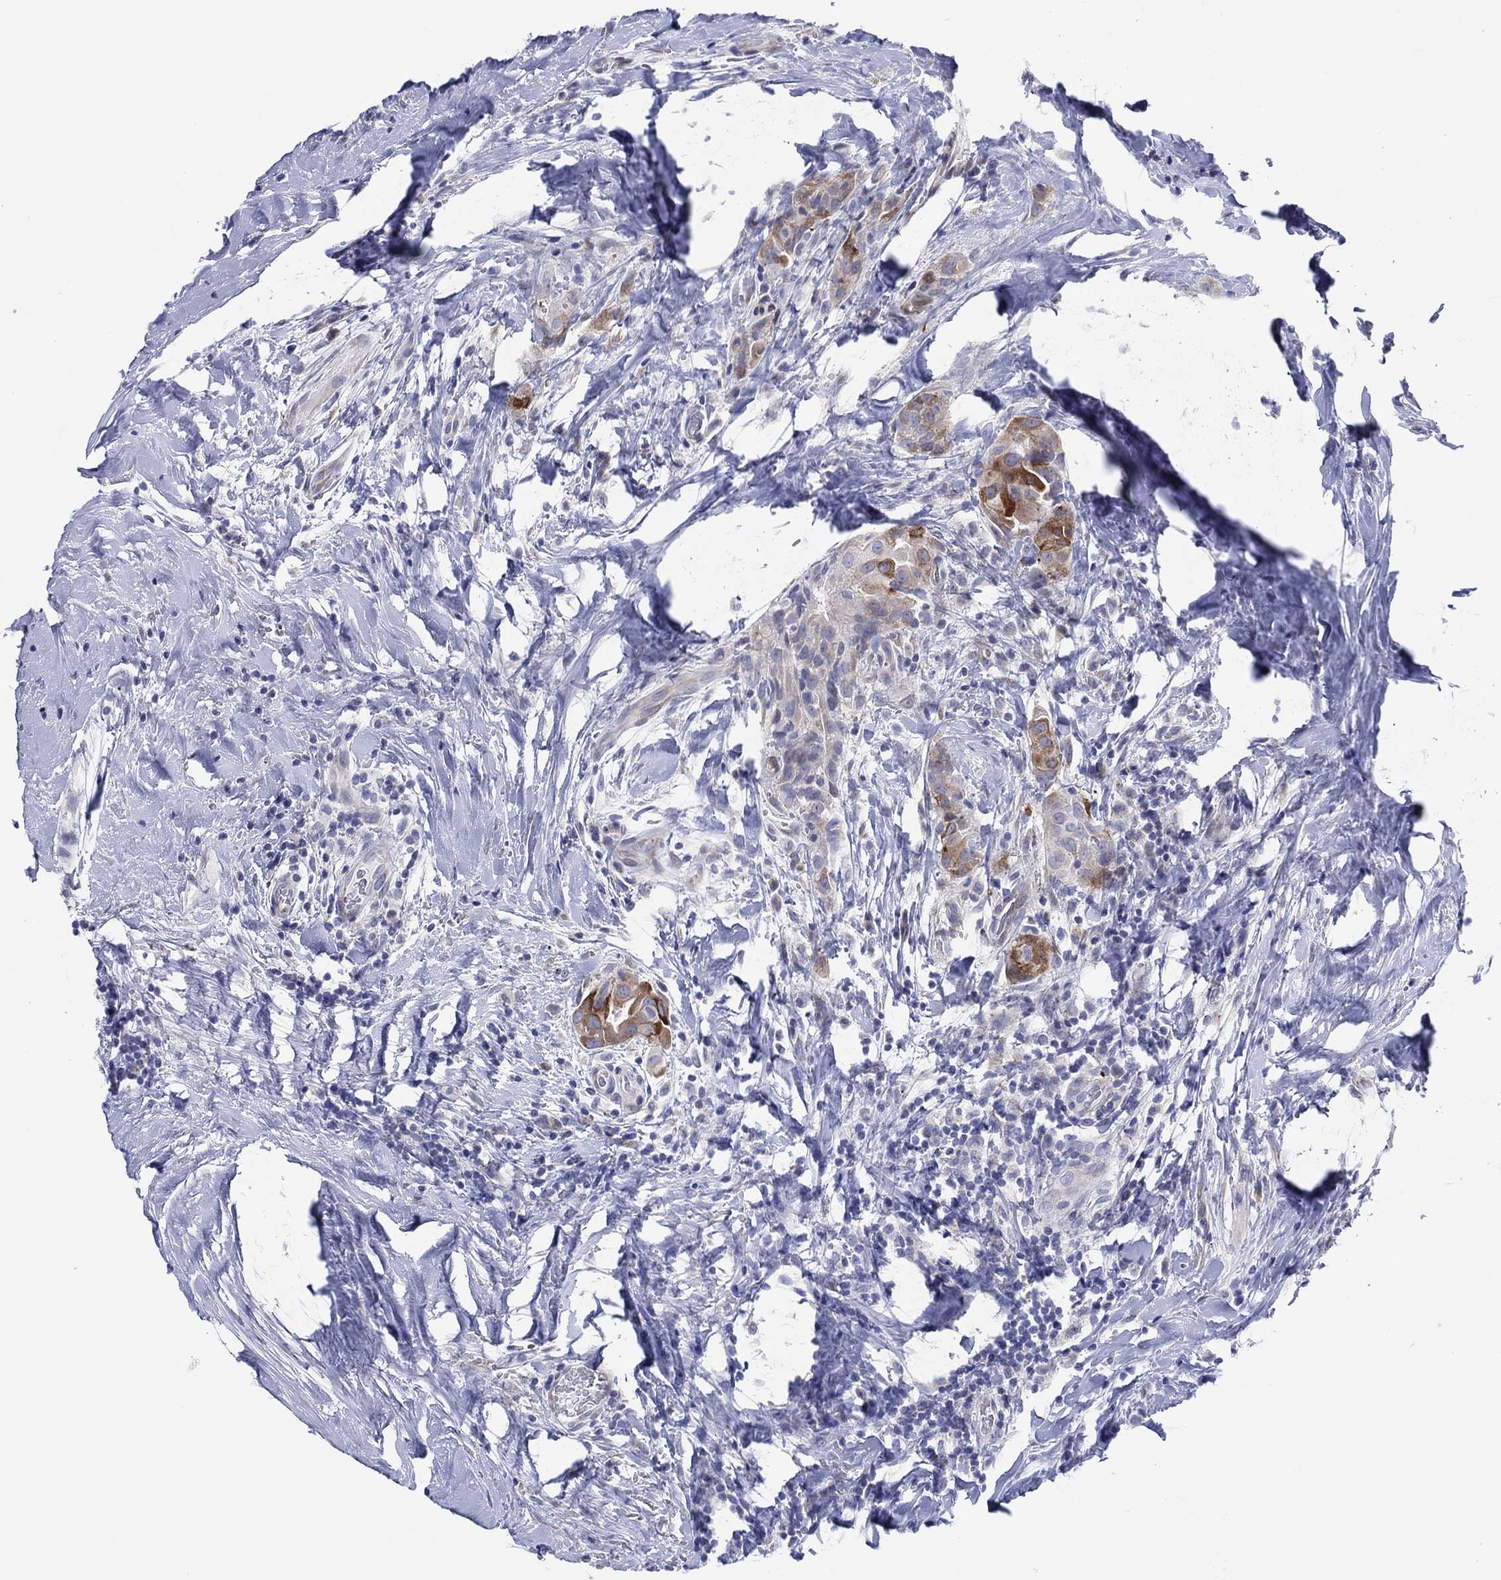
{"staining": {"intensity": "strong", "quantity": "<25%", "location": "cytoplasmic/membranous"}, "tissue": "thyroid cancer", "cell_type": "Tumor cells", "image_type": "cancer", "snomed": [{"axis": "morphology", "description": "Papillary adenocarcinoma, NOS"}, {"axis": "topography", "description": "Thyroid gland"}], "caption": "The micrograph exhibits staining of papillary adenocarcinoma (thyroid), revealing strong cytoplasmic/membranous protein positivity (brown color) within tumor cells. The staining was performed using DAB (3,3'-diaminobenzidine) to visualize the protein expression in brown, while the nuclei were stained in blue with hematoxylin (Magnification: 20x).", "gene": "HEATR4", "patient": {"sex": "male", "age": 61}}